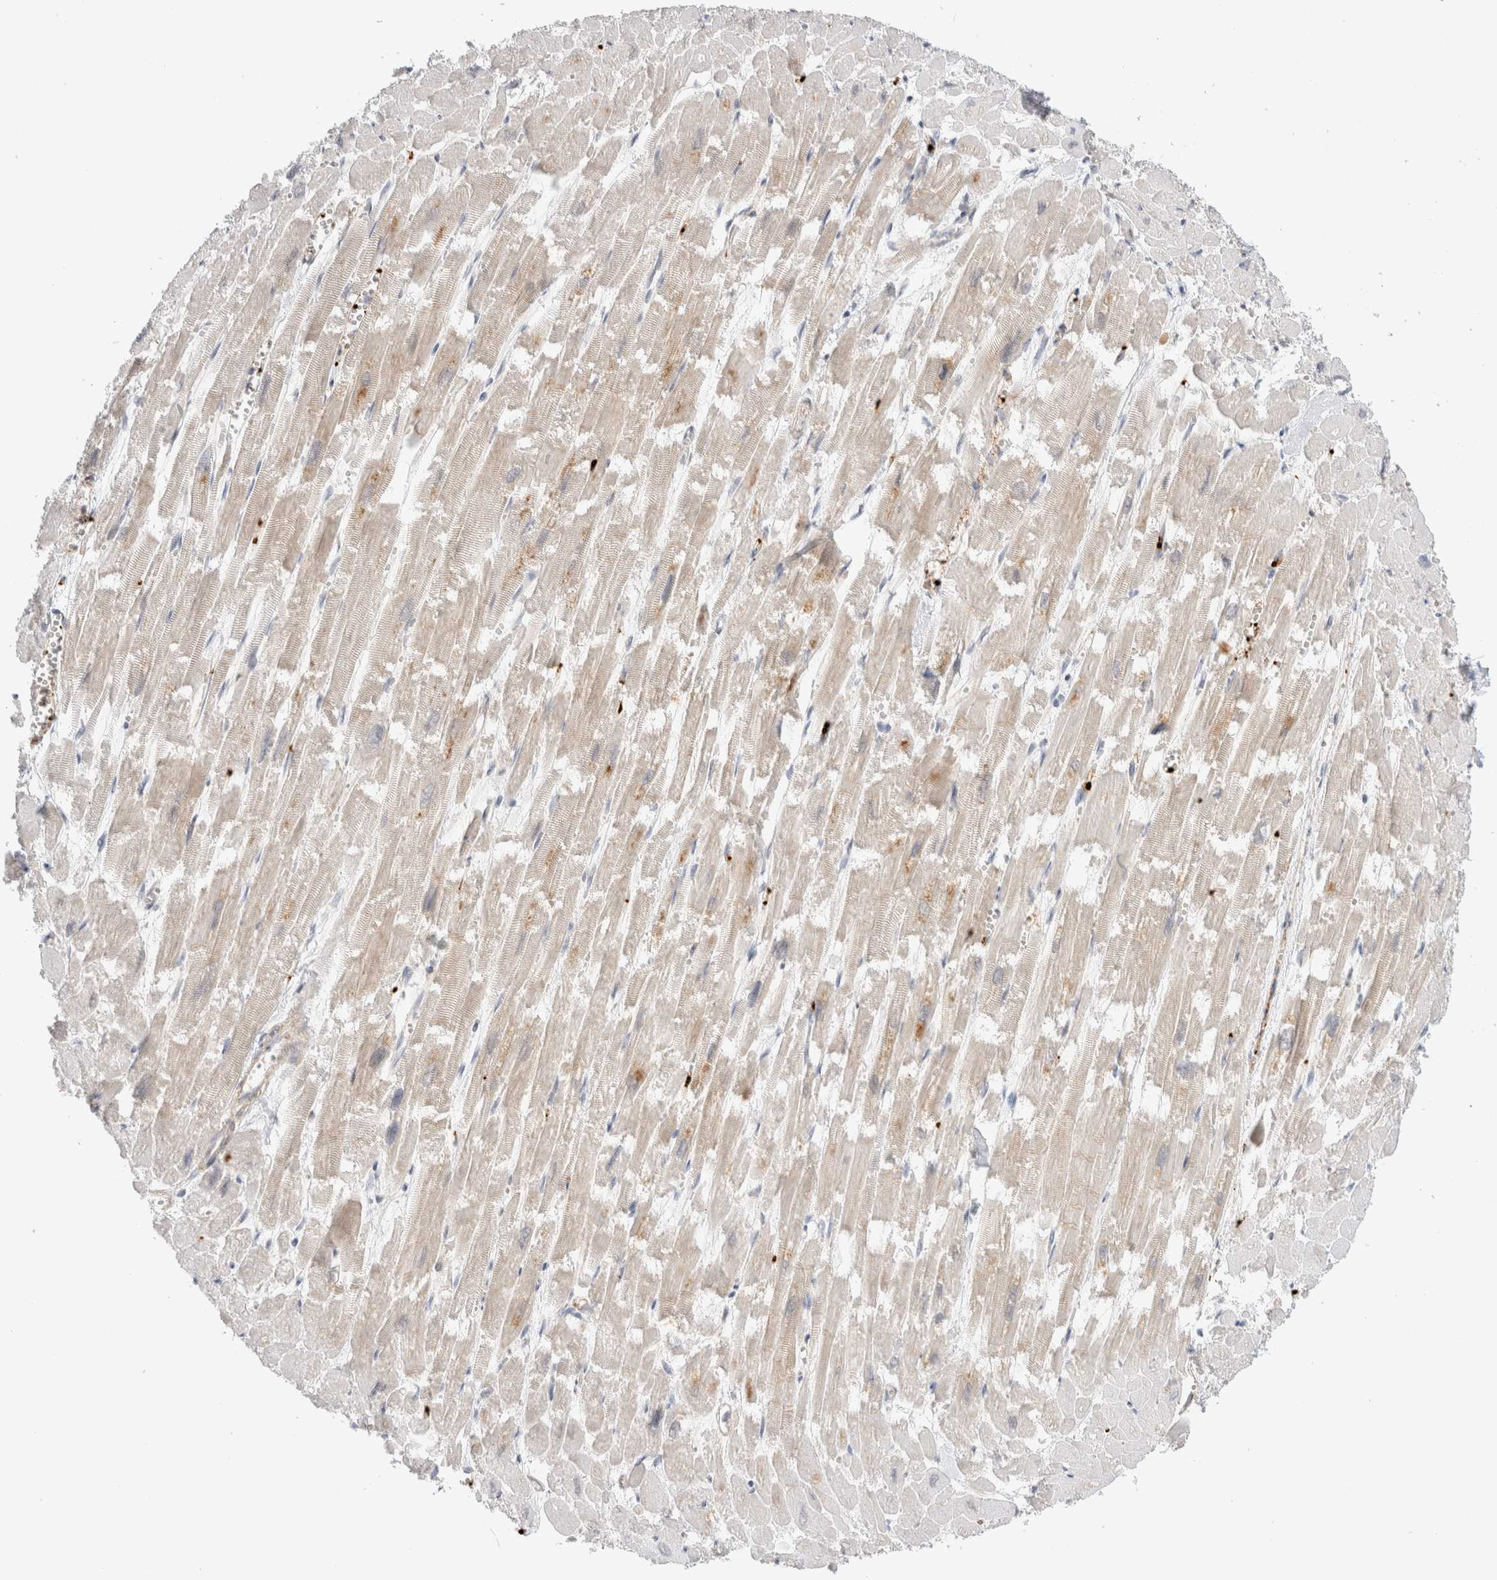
{"staining": {"intensity": "weak", "quantity": "<25%", "location": "cytoplasmic/membranous"}, "tissue": "heart muscle", "cell_type": "Cardiomyocytes", "image_type": "normal", "snomed": [{"axis": "morphology", "description": "Normal tissue, NOS"}, {"axis": "topography", "description": "Heart"}], "caption": "This is an IHC micrograph of benign human heart muscle. There is no staining in cardiomyocytes.", "gene": "VPS28", "patient": {"sex": "male", "age": 54}}